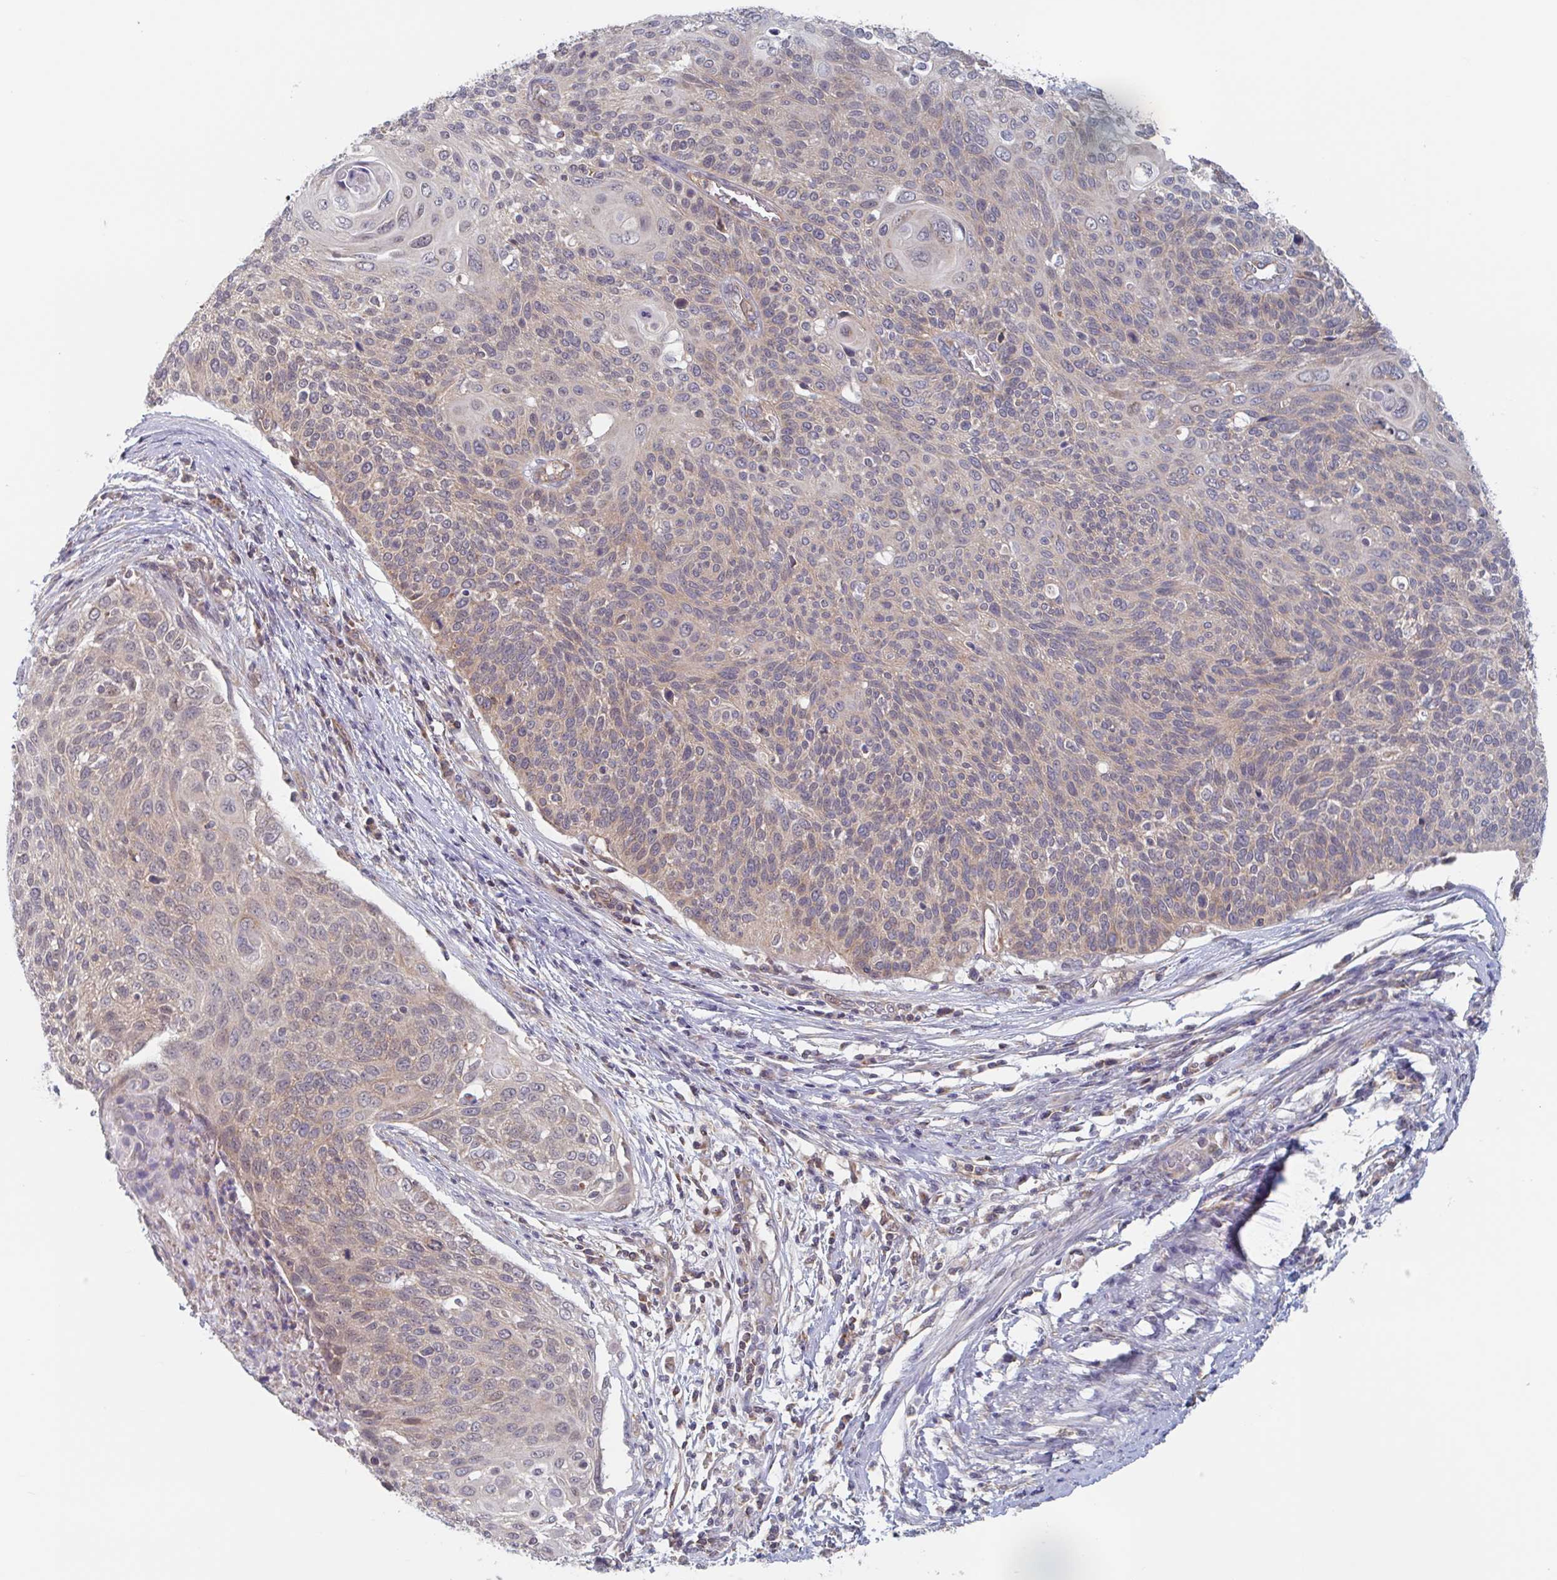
{"staining": {"intensity": "weak", "quantity": ">75%", "location": "cytoplasmic/membranous"}, "tissue": "cervical cancer", "cell_type": "Tumor cells", "image_type": "cancer", "snomed": [{"axis": "morphology", "description": "Squamous cell carcinoma, NOS"}, {"axis": "topography", "description": "Cervix"}], "caption": "IHC of cervical cancer reveals low levels of weak cytoplasmic/membranous expression in about >75% of tumor cells. The staining was performed using DAB to visualize the protein expression in brown, while the nuclei were stained in blue with hematoxylin (Magnification: 20x).", "gene": "SURF1", "patient": {"sex": "female", "age": 31}}